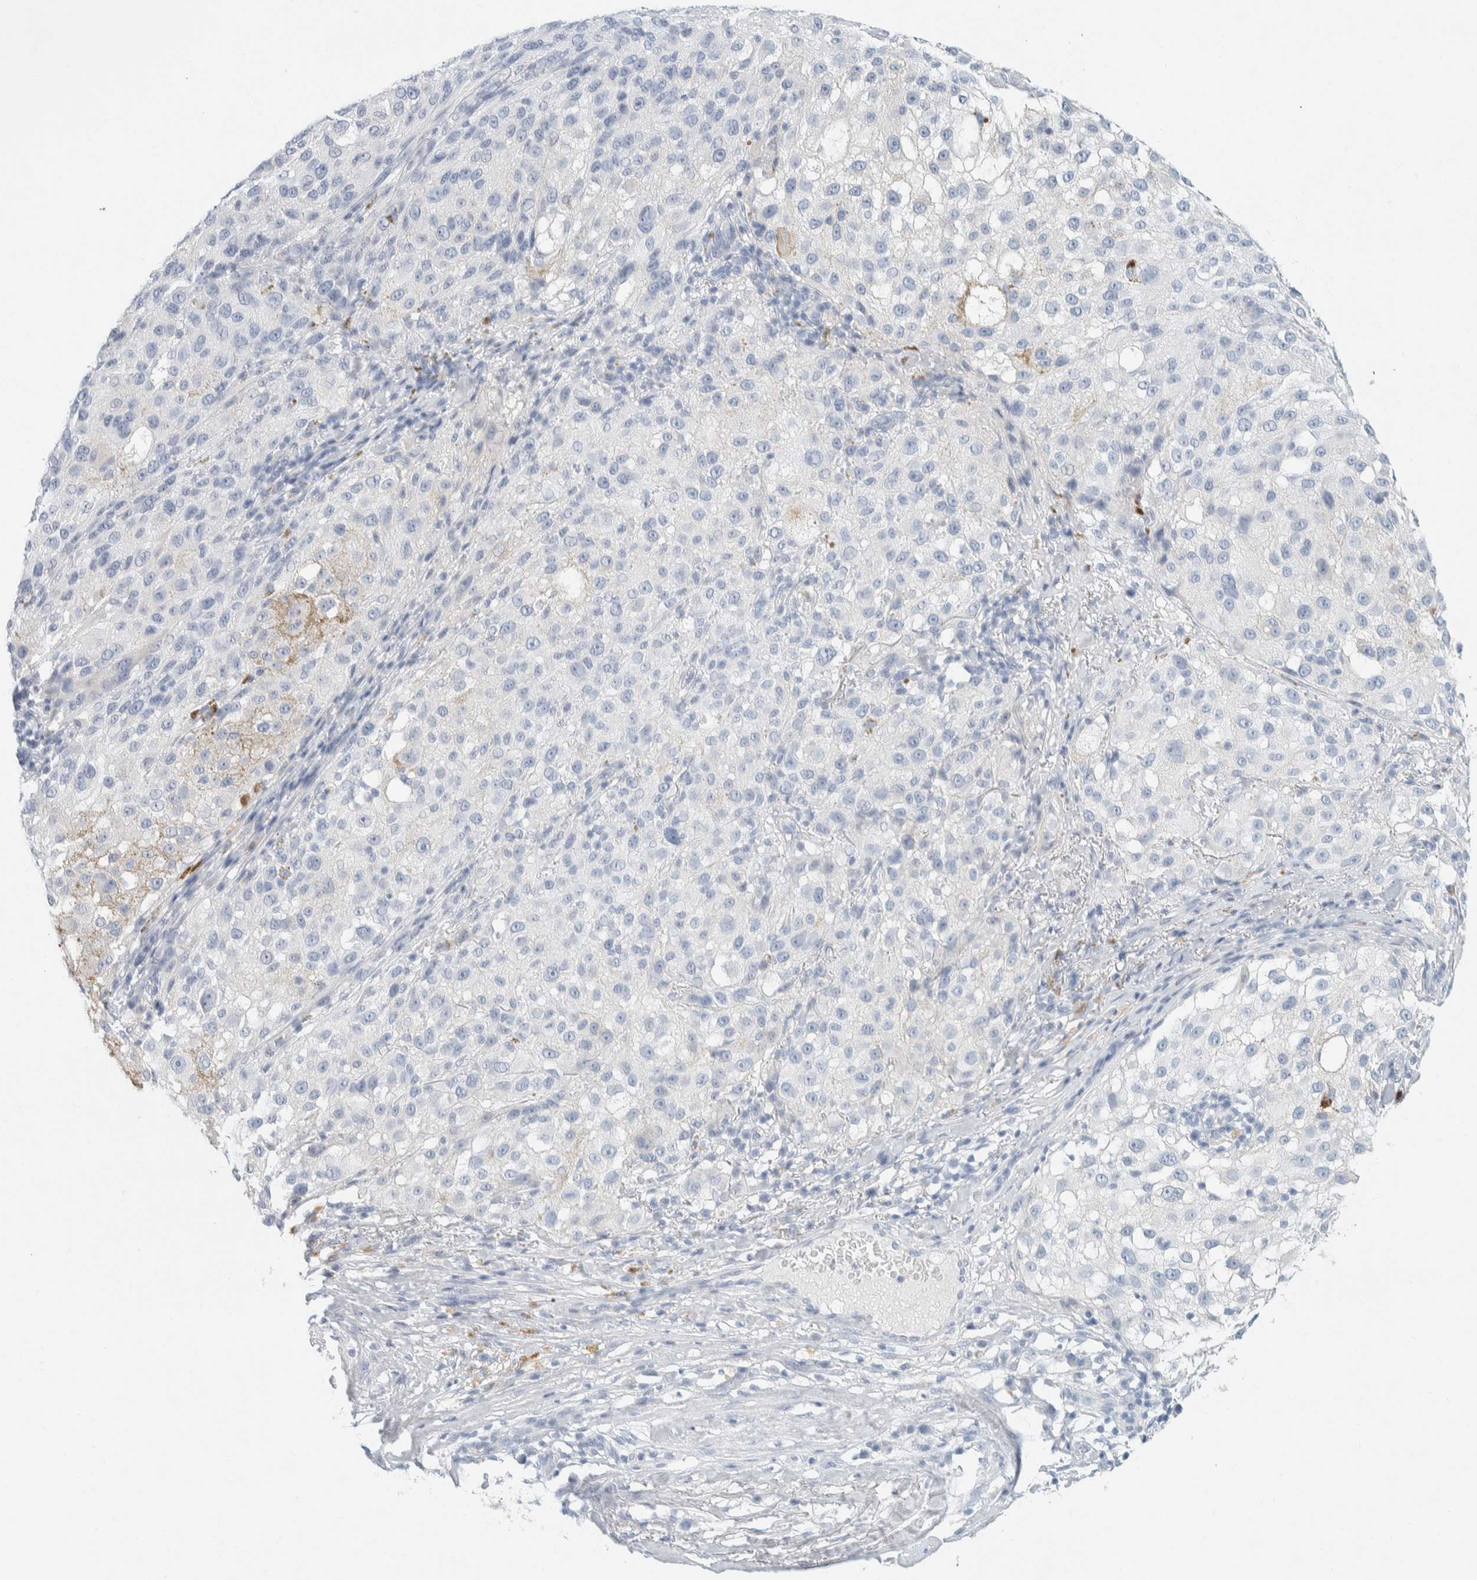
{"staining": {"intensity": "negative", "quantity": "none", "location": "none"}, "tissue": "melanoma", "cell_type": "Tumor cells", "image_type": "cancer", "snomed": [{"axis": "morphology", "description": "Necrosis, NOS"}, {"axis": "morphology", "description": "Malignant melanoma, NOS"}, {"axis": "topography", "description": "Skin"}], "caption": "Image shows no protein positivity in tumor cells of melanoma tissue.", "gene": "ALOX12B", "patient": {"sex": "female", "age": 87}}